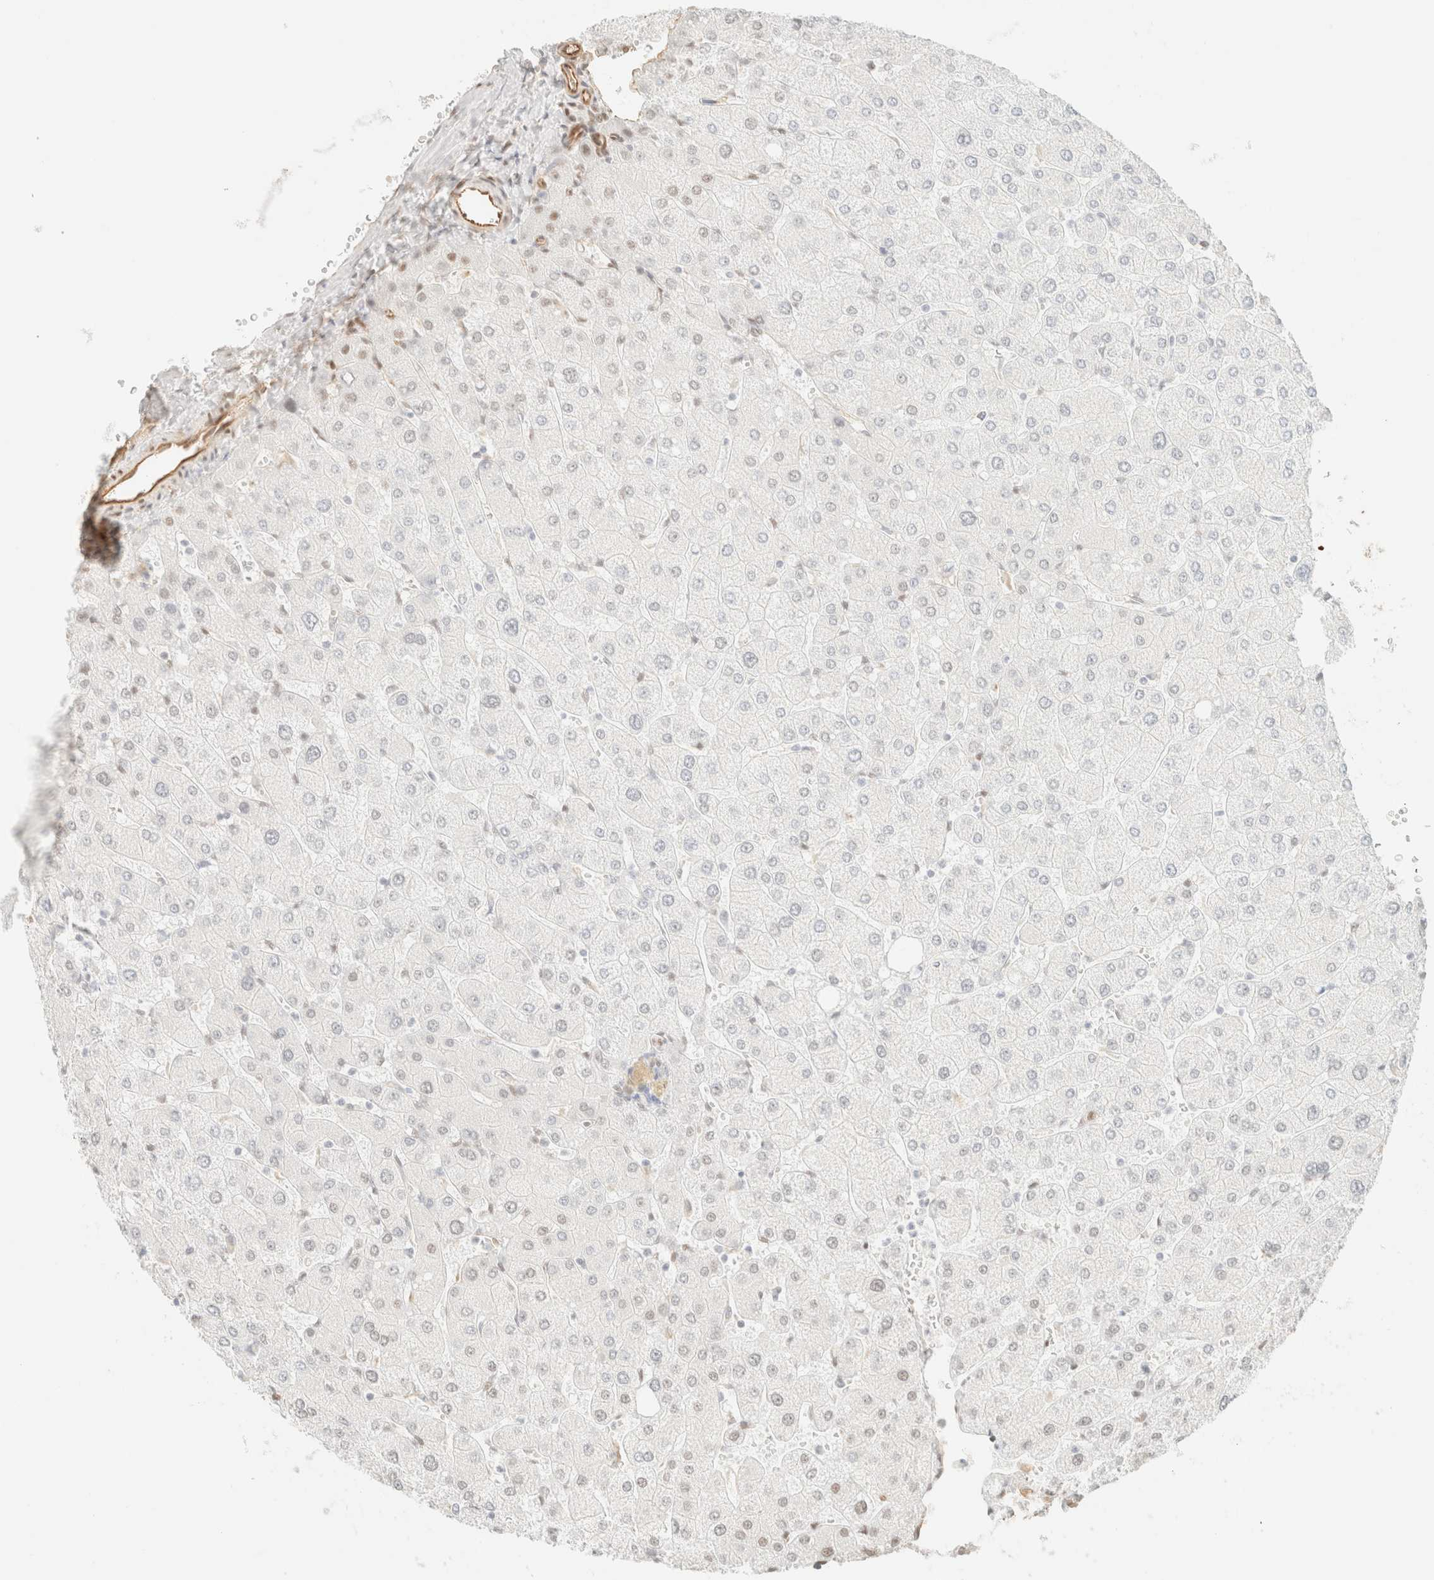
{"staining": {"intensity": "negative", "quantity": "none", "location": "none"}, "tissue": "liver", "cell_type": "Cholangiocytes", "image_type": "normal", "snomed": [{"axis": "morphology", "description": "Normal tissue, NOS"}, {"axis": "topography", "description": "Liver"}], "caption": "Immunohistochemistry (IHC) micrograph of unremarkable liver: liver stained with DAB (3,3'-diaminobenzidine) exhibits no significant protein expression in cholangiocytes. Brightfield microscopy of immunohistochemistry (IHC) stained with DAB (3,3'-diaminobenzidine) (brown) and hematoxylin (blue), captured at high magnification.", "gene": "ZSCAN18", "patient": {"sex": "male", "age": 55}}